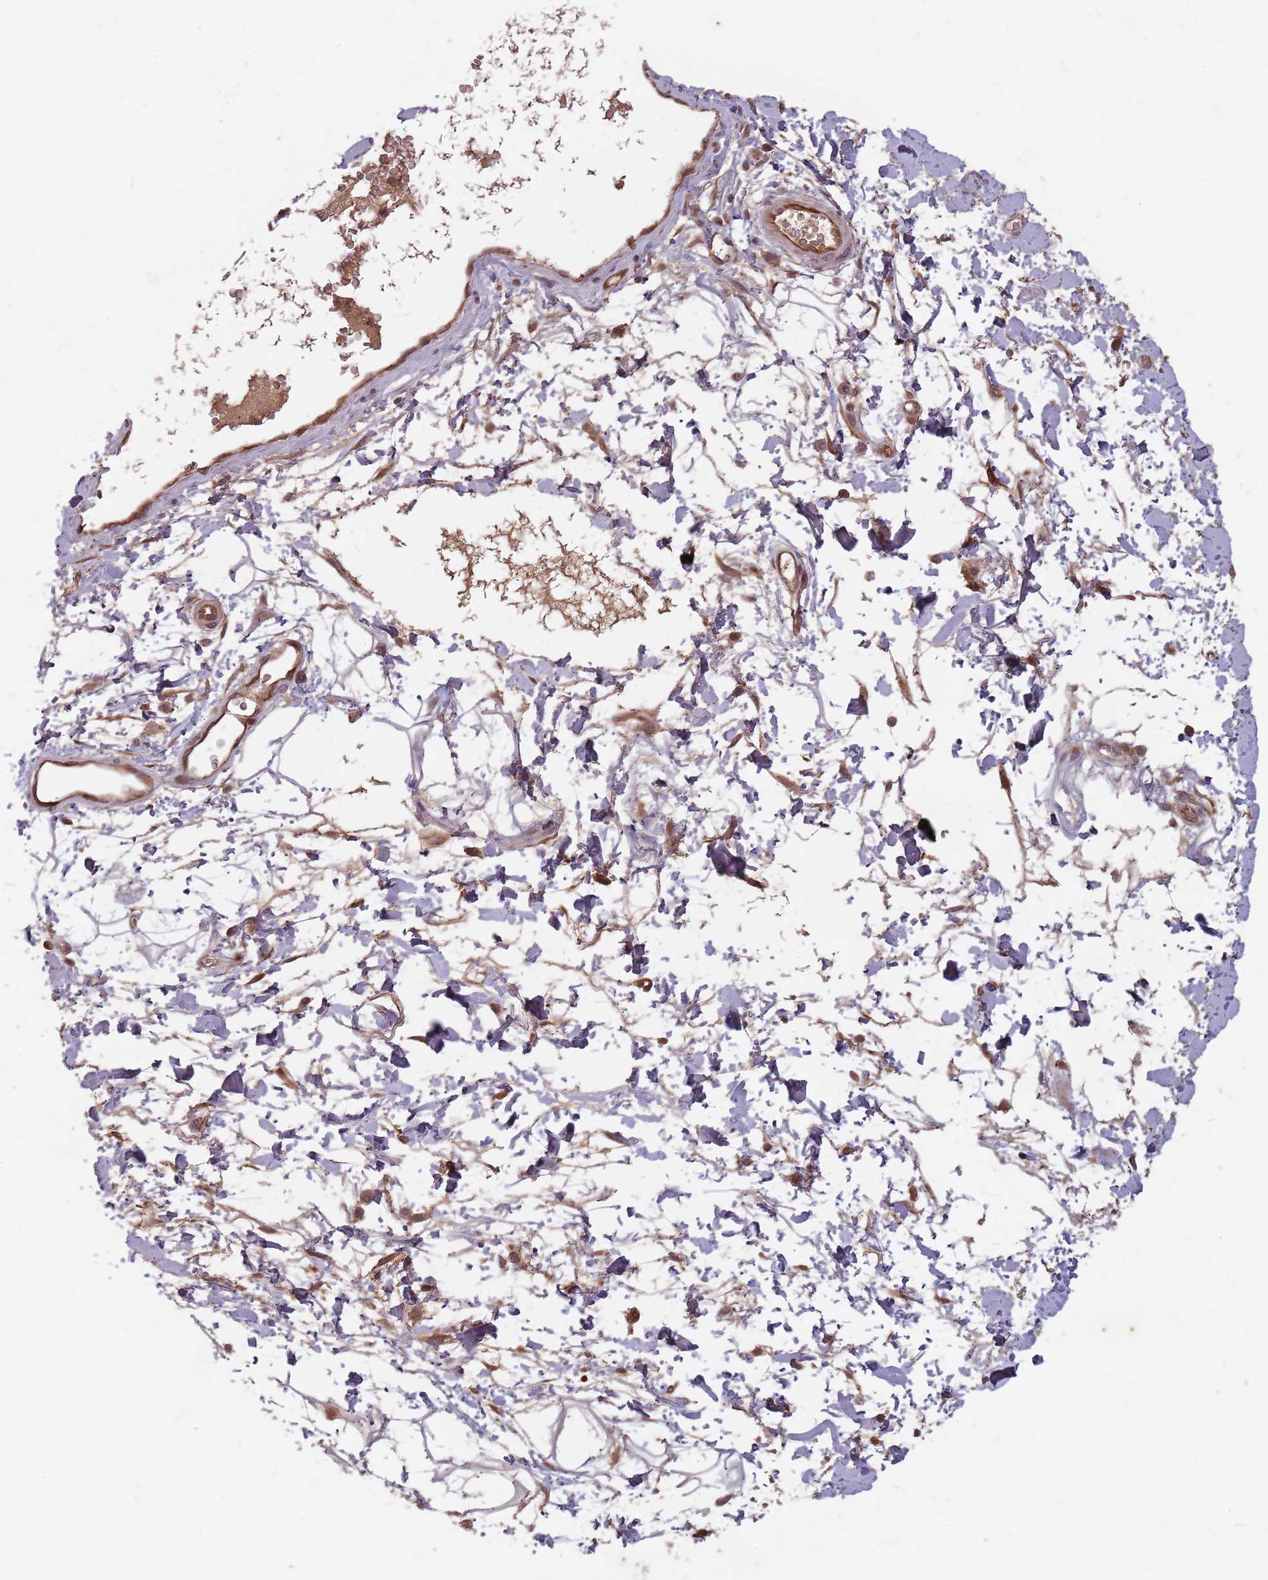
{"staining": {"intensity": "moderate", "quantity": "25%-75%", "location": "cytoplasmic/membranous"}, "tissue": "adipose tissue", "cell_type": "Adipocytes", "image_type": "normal", "snomed": [{"axis": "morphology", "description": "Normal tissue, NOS"}, {"axis": "morphology", "description": "Adenocarcinoma, NOS"}, {"axis": "topography", "description": "Rectum"}, {"axis": "topography", "description": "Vagina"}, {"axis": "topography", "description": "Peripheral nerve tissue"}], "caption": "Adipose tissue stained with DAB (3,3'-diaminobenzidine) immunohistochemistry exhibits medium levels of moderate cytoplasmic/membranous staining in about 25%-75% of adipocytes. The staining is performed using DAB (3,3'-diaminobenzidine) brown chromogen to label protein expression. The nuclei are counter-stained blue using hematoxylin.", "gene": "GPR180", "patient": {"sex": "female", "age": 71}}